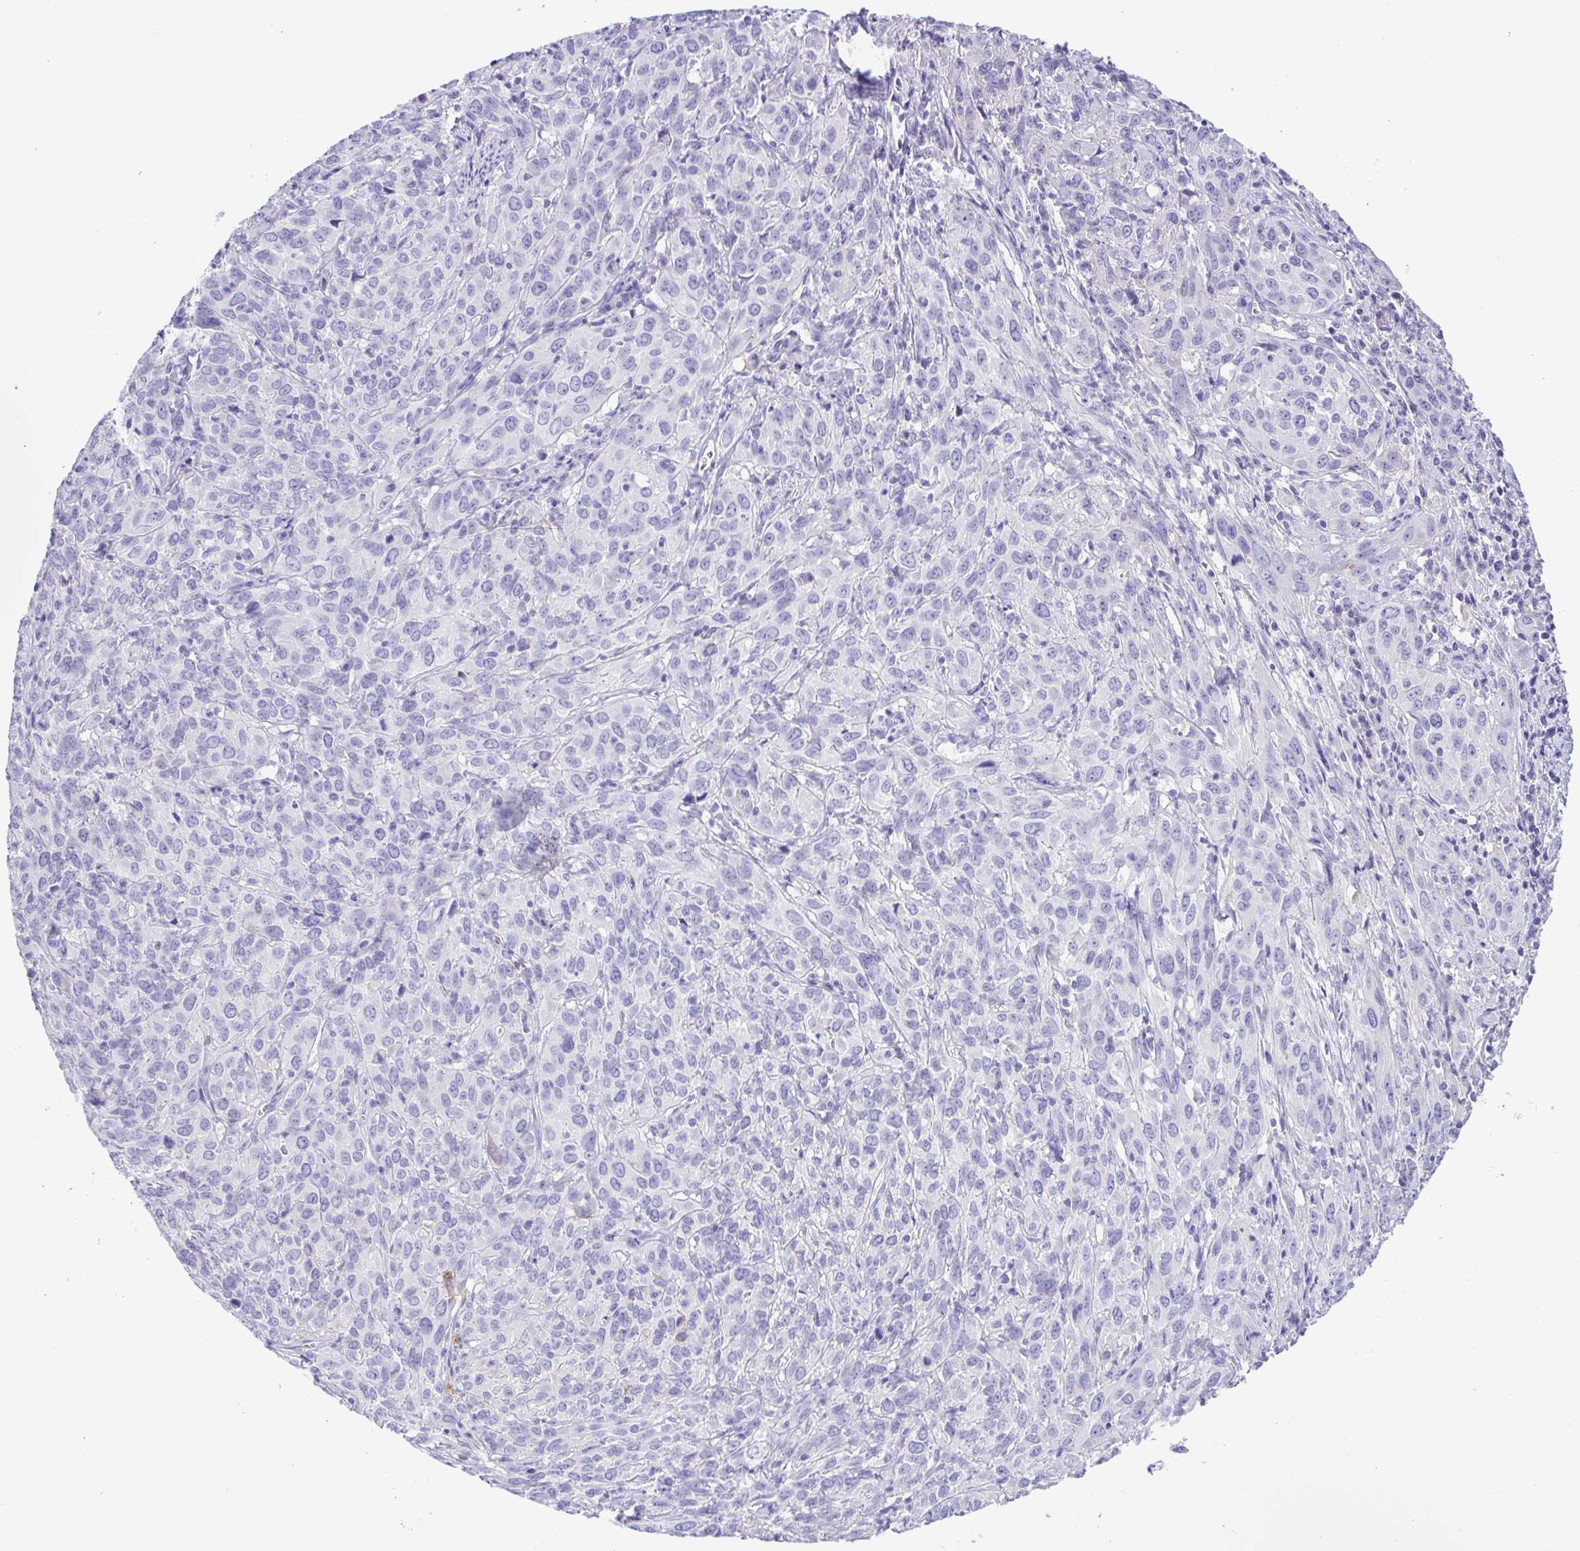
{"staining": {"intensity": "negative", "quantity": "none", "location": "none"}, "tissue": "cervical cancer", "cell_type": "Tumor cells", "image_type": "cancer", "snomed": [{"axis": "morphology", "description": "Squamous cell carcinoma, NOS"}, {"axis": "topography", "description": "Cervix"}], "caption": "There is no significant expression in tumor cells of cervical cancer. (DAB IHC with hematoxylin counter stain).", "gene": "IGFL1", "patient": {"sex": "female", "age": 51}}